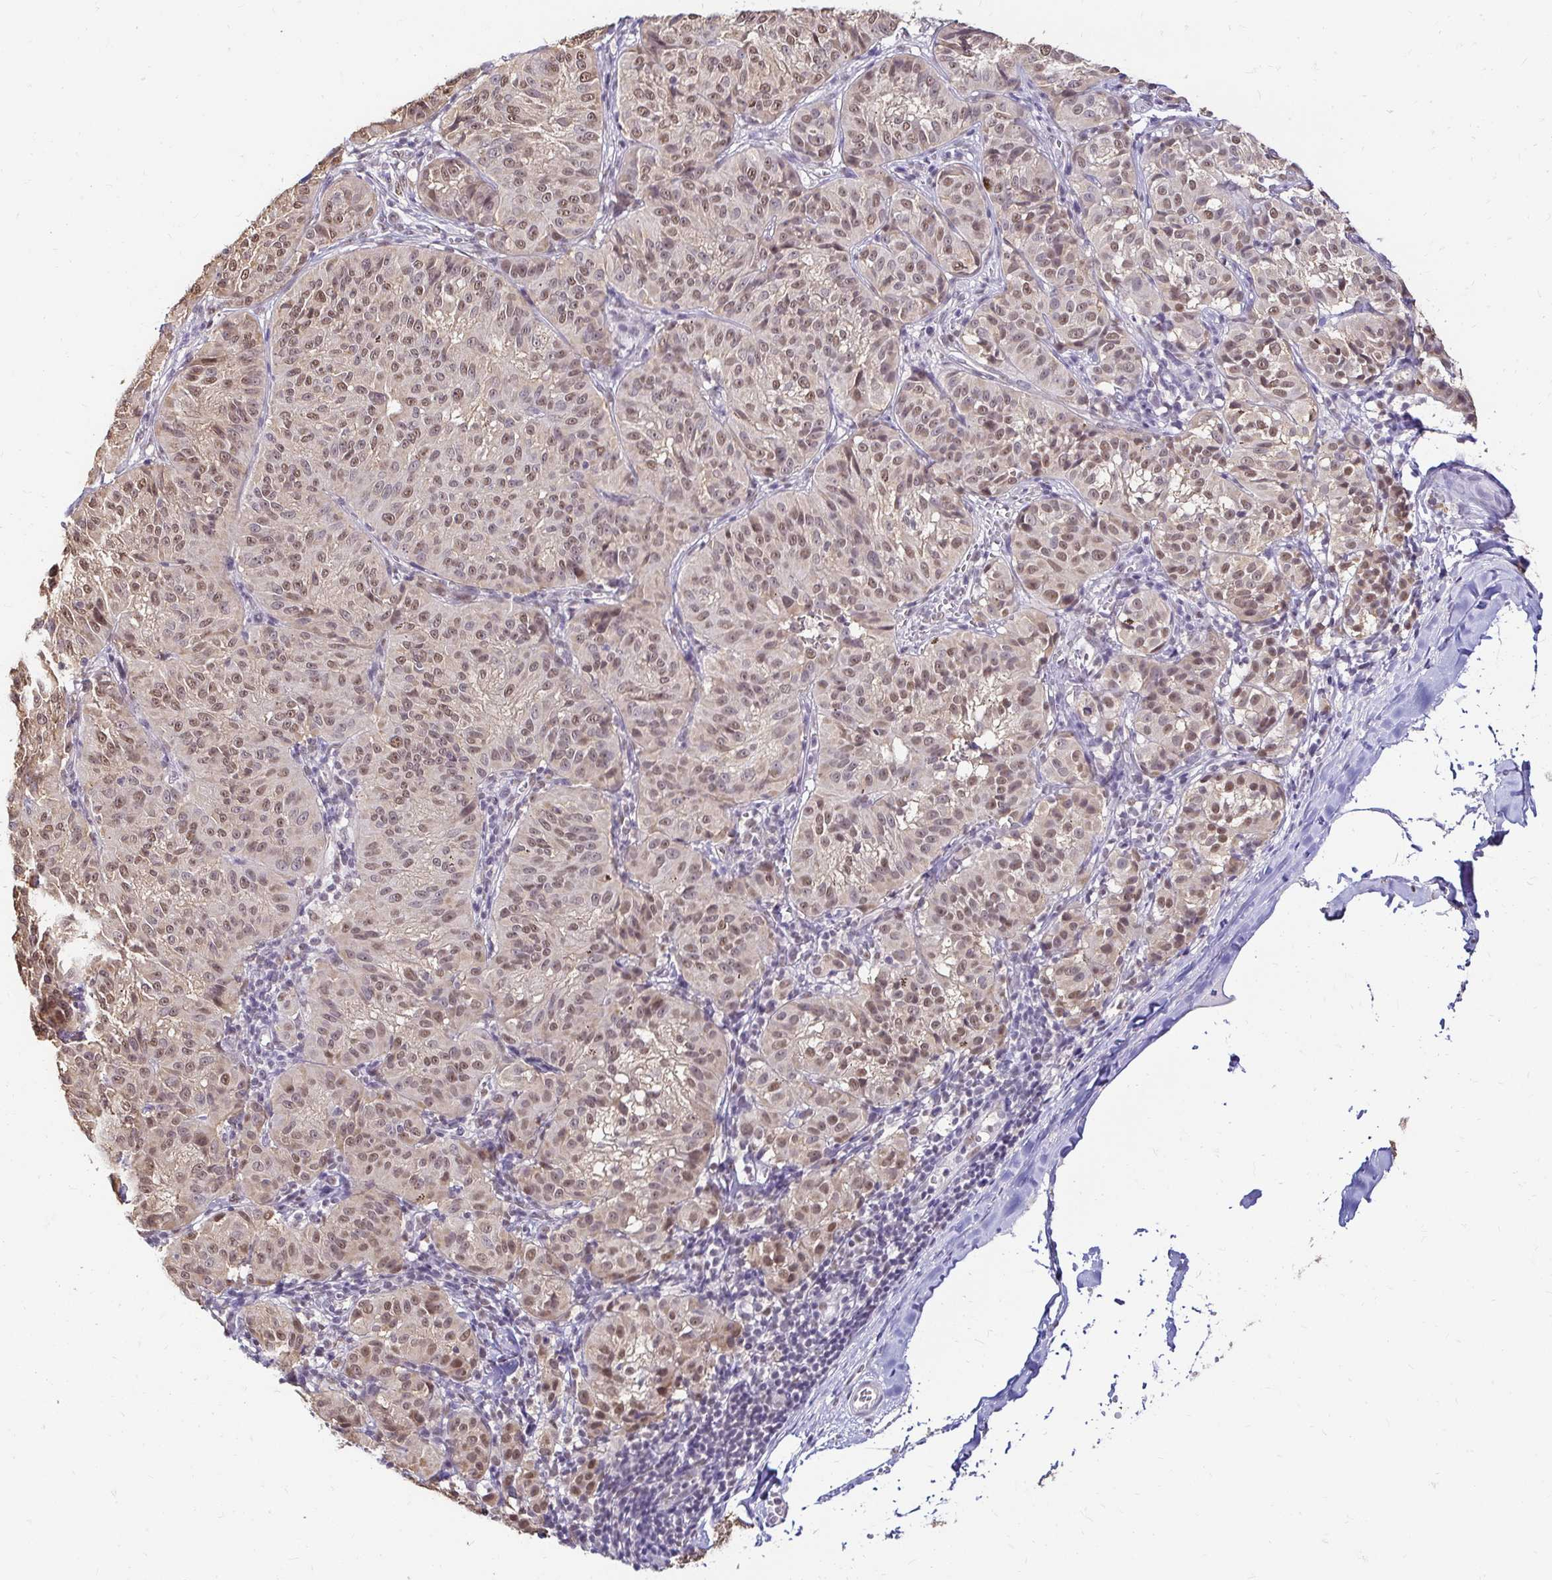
{"staining": {"intensity": "moderate", "quantity": ">75%", "location": "nuclear"}, "tissue": "melanoma", "cell_type": "Tumor cells", "image_type": "cancer", "snomed": [{"axis": "morphology", "description": "Malignant melanoma, NOS"}, {"axis": "topography", "description": "Skin"}], "caption": "Brown immunohistochemical staining in malignant melanoma reveals moderate nuclear positivity in about >75% of tumor cells.", "gene": "RIMS4", "patient": {"sex": "female", "age": 72}}